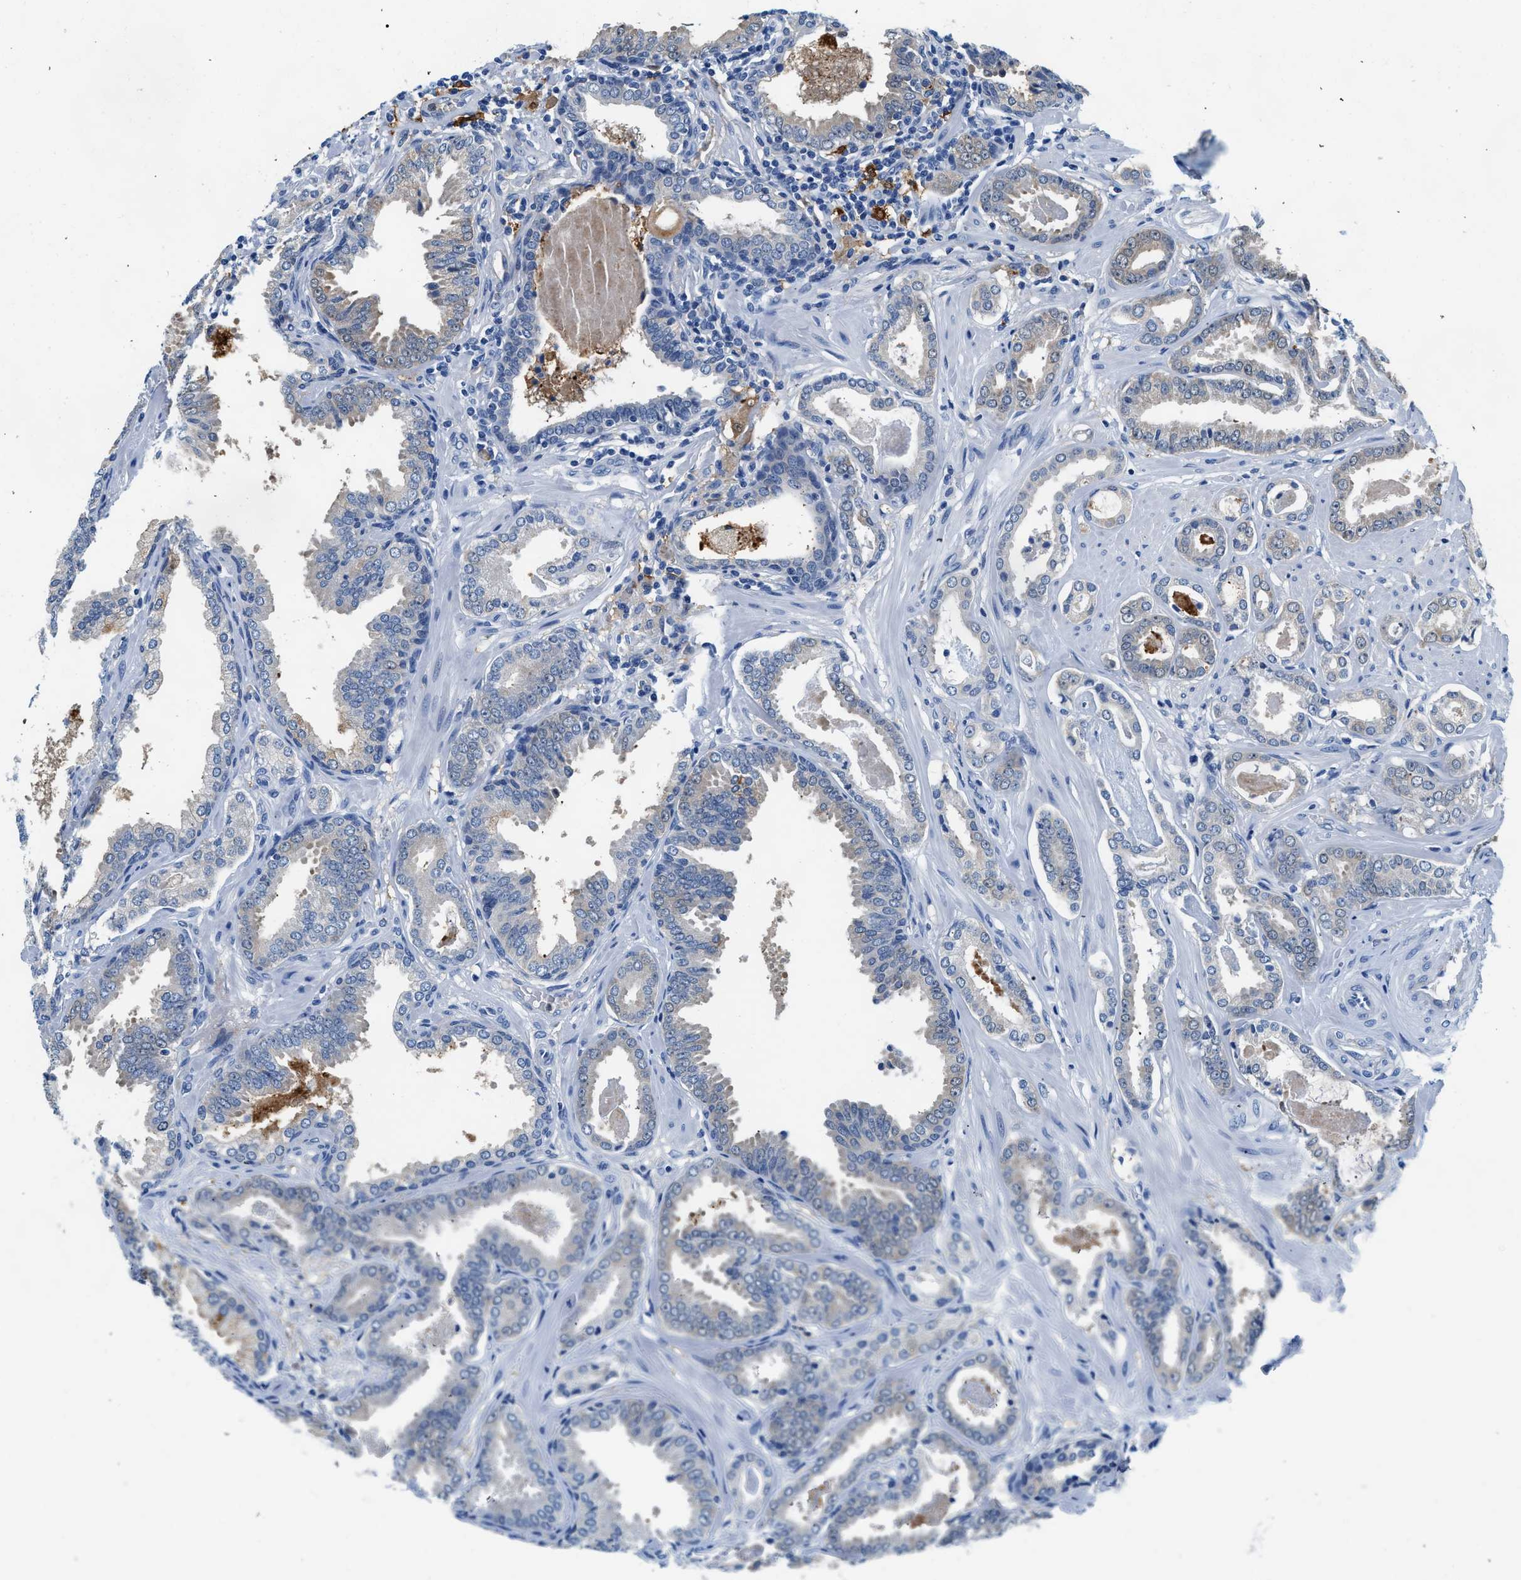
{"staining": {"intensity": "negative", "quantity": "none", "location": "none"}, "tissue": "prostate cancer", "cell_type": "Tumor cells", "image_type": "cancer", "snomed": [{"axis": "morphology", "description": "Adenocarcinoma, Low grade"}, {"axis": "topography", "description": "Prostate"}], "caption": "High magnification brightfield microscopy of prostate low-grade adenocarcinoma stained with DAB (3,3'-diaminobenzidine) (brown) and counterstained with hematoxylin (blue): tumor cells show no significant positivity.", "gene": "FADS6", "patient": {"sex": "male", "age": 53}}